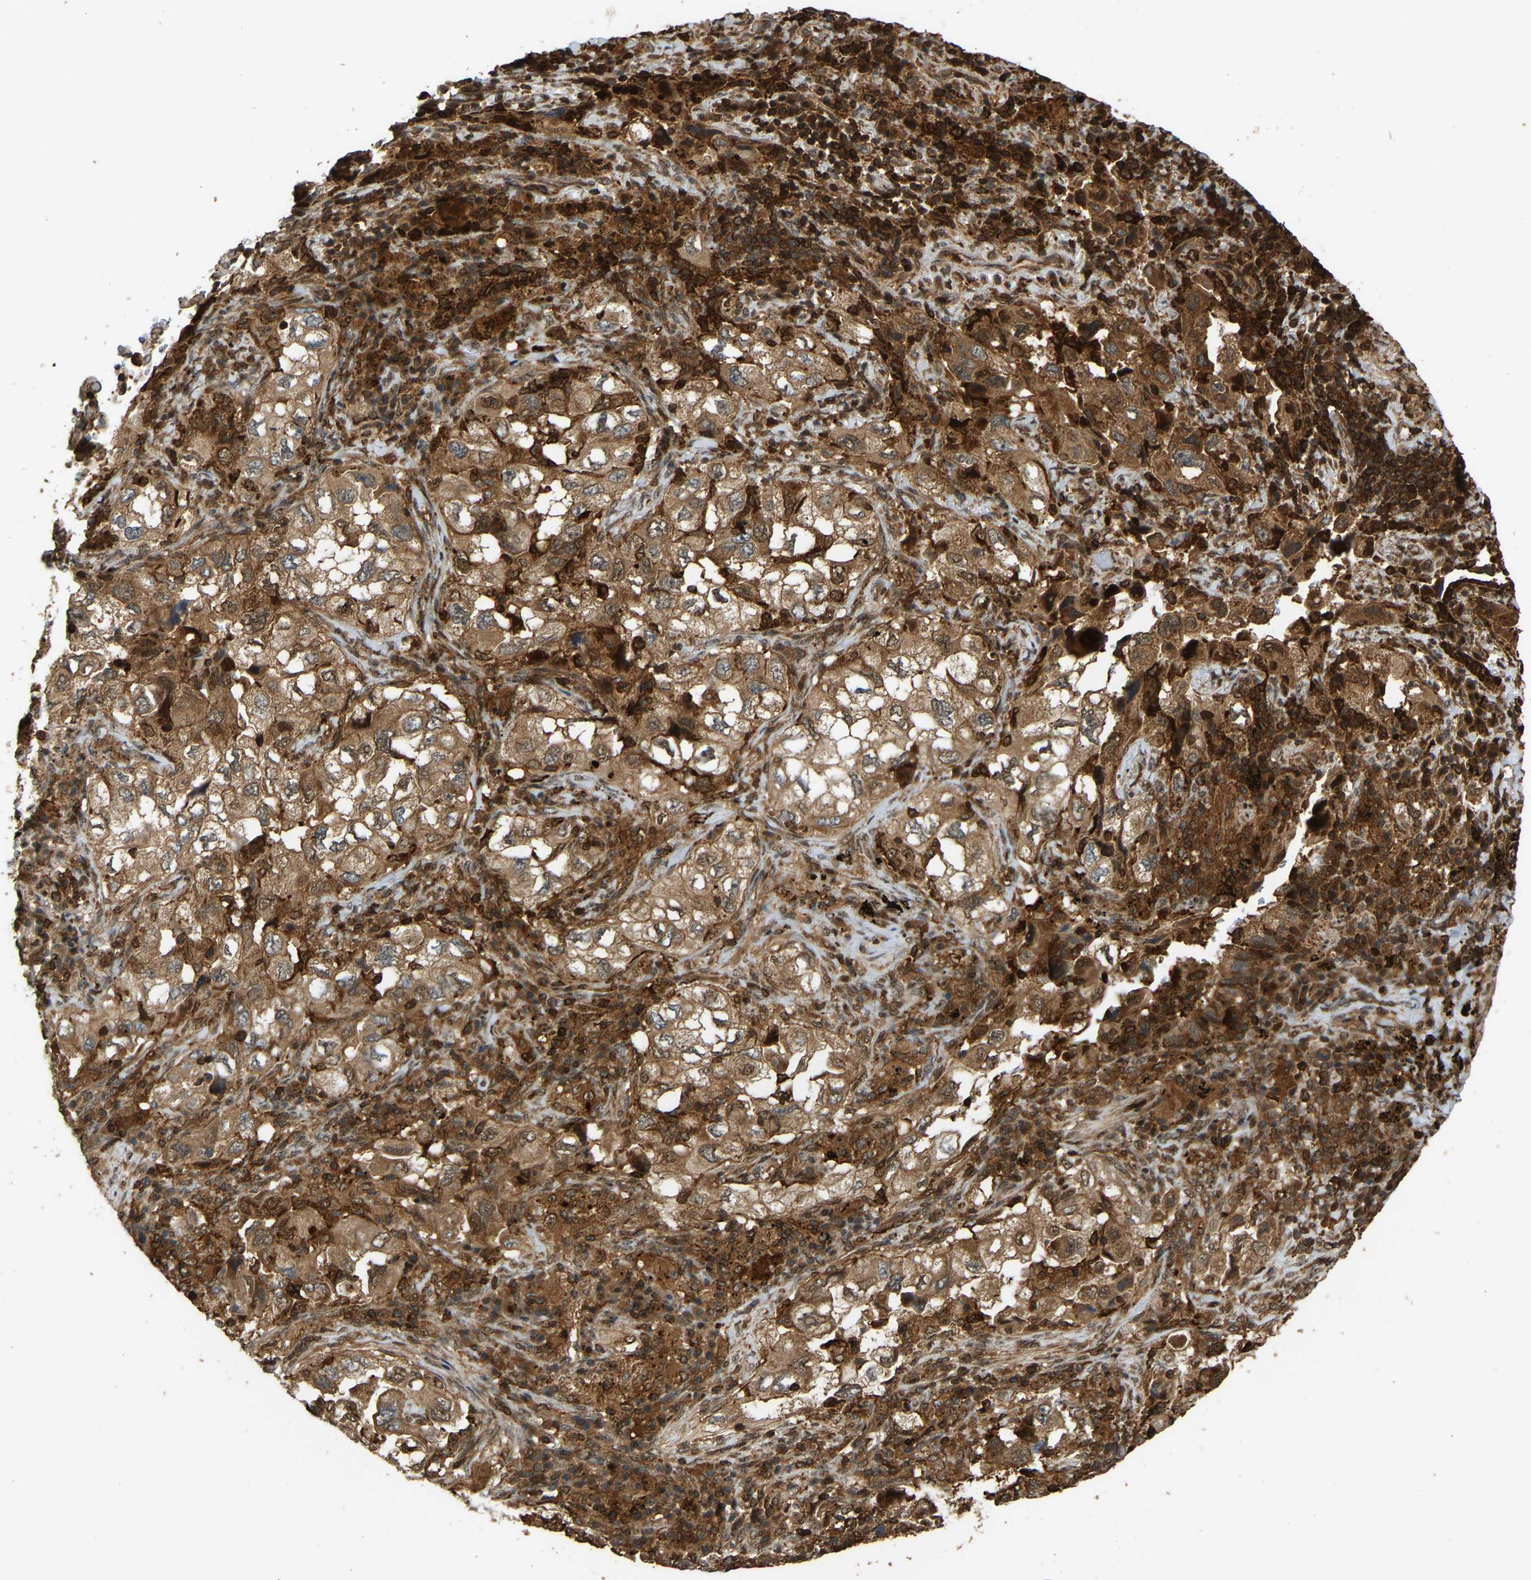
{"staining": {"intensity": "moderate", "quantity": ">75%", "location": "cytoplasmic/membranous"}, "tissue": "lung cancer", "cell_type": "Tumor cells", "image_type": "cancer", "snomed": [{"axis": "morphology", "description": "Adenocarcinoma, NOS"}, {"axis": "topography", "description": "Lung"}], "caption": "The photomicrograph demonstrates a brown stain indicating the presence of a protein in the cytoplasmic/membranous of tumor cells in lung cancer (adenocarcinoma).", "gene": "GOPC", "patient": {"sex": "male", "age": 64}}